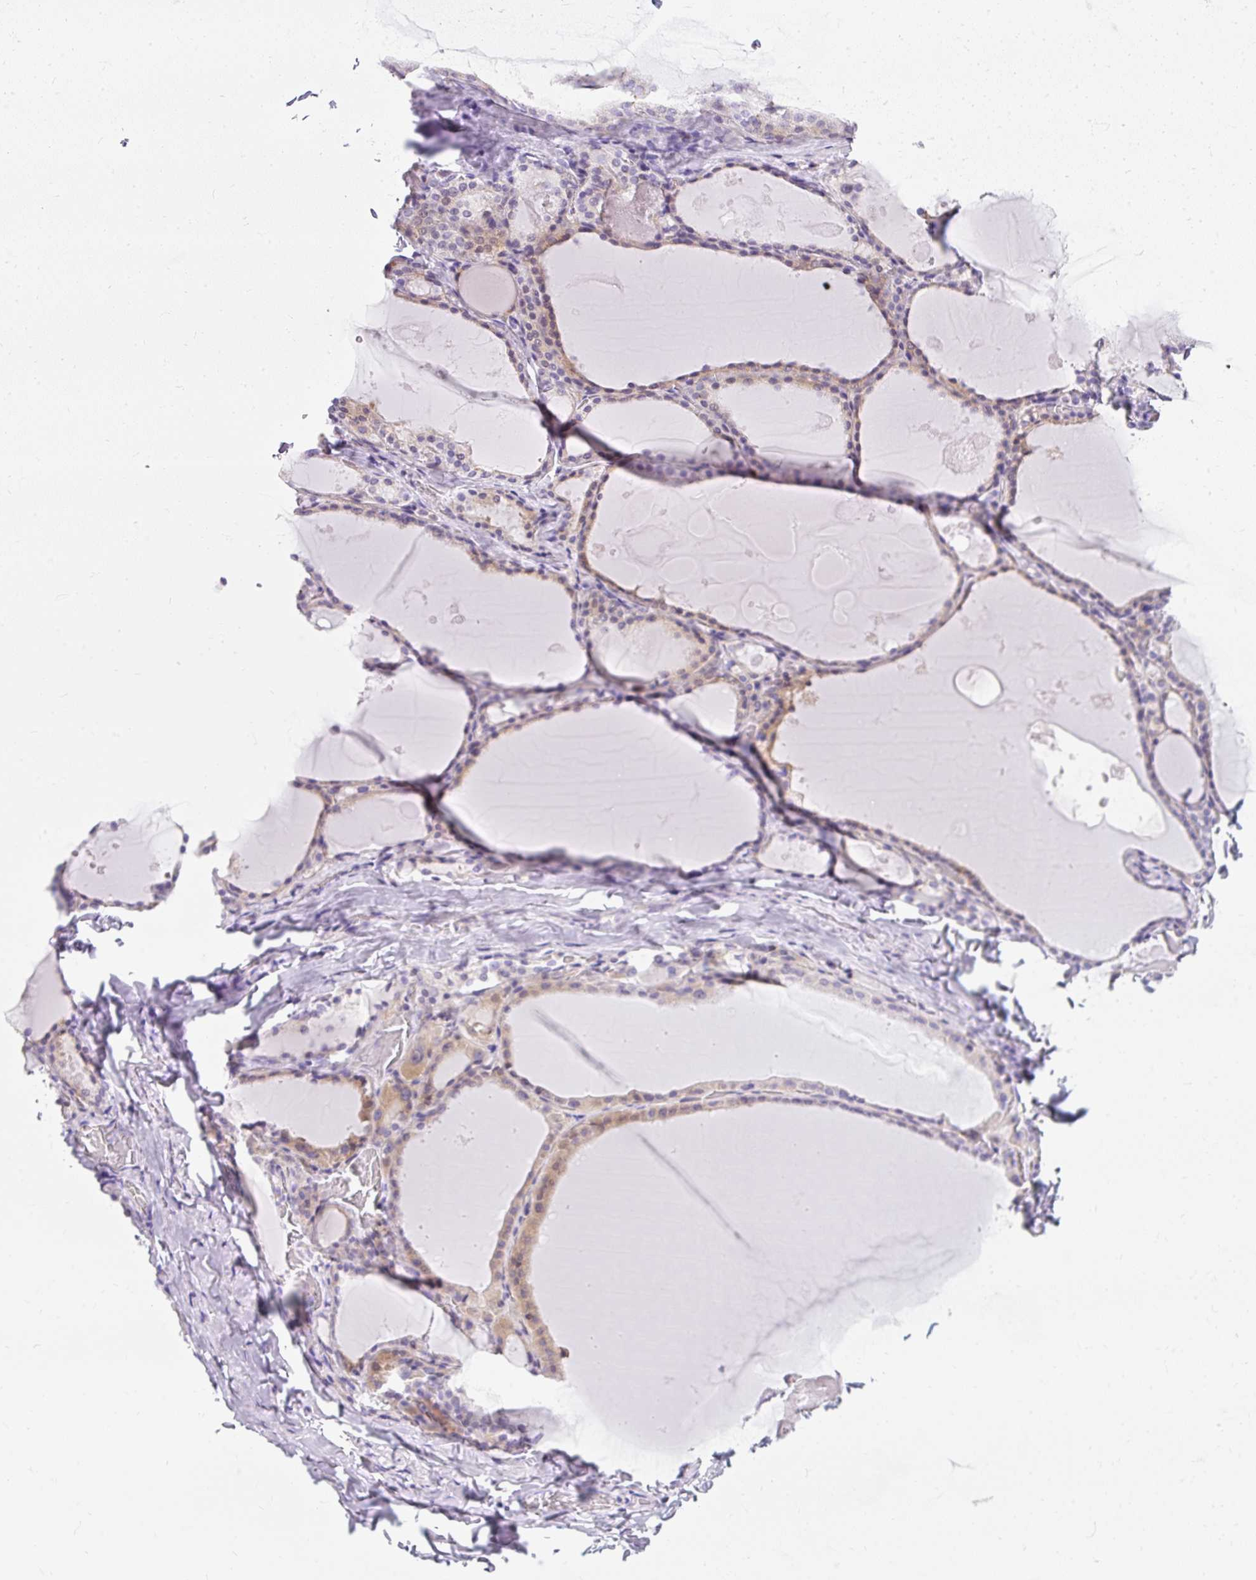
{"staining": {"intensity": "moderate", "quantity": "25%-75%", "location": "cytoplasmic/membranous"}, "tissue": "thyroid gland", "cell_type": "Glandular cells", "image_type": "normal", "snomed": [{"axis": "morphology", "description": "Normal tissue, NOS"}, {"axis": "topography", "description": "Thyroid gland"}], "caption": "Protein analysis of benign thyroid gland shows moderate cytoplasmic/membranous positivity in approximately 25%-75% of glandular cells.", "gene": "DTX4", "patient": {"sex": "male", "age": 56}}